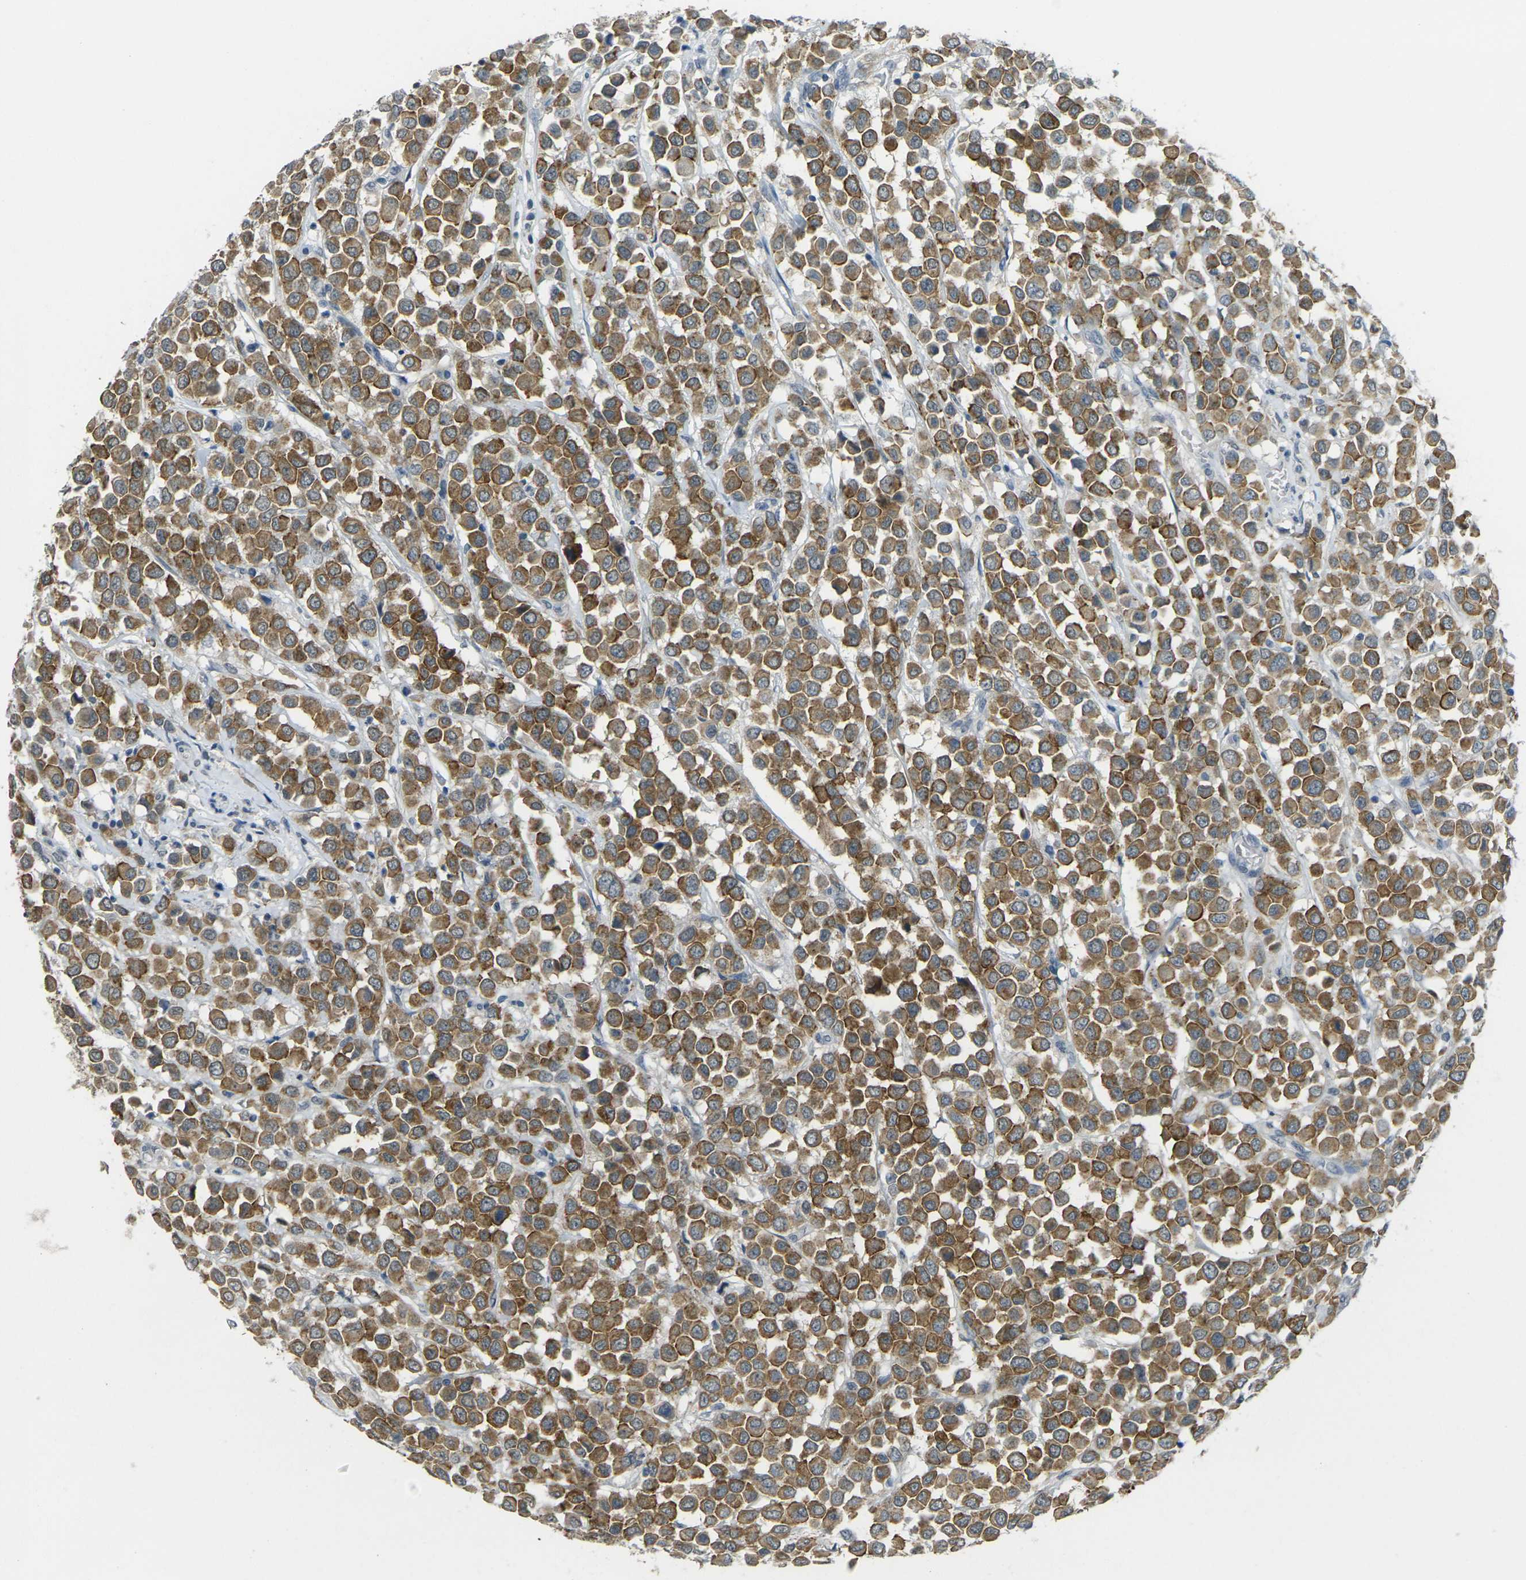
{"staining": {"intensity": "moderate", "quantity": ">75%", "location": "cytoplasmic/membranous"}, "tissue": "breast cancer", "cell_type": "Tumor cells", "image_type": "cancer", "snomed": [{"axis": "morphology", "description": "Duct carcinoma"}, {"axis": "topography", "description": "Breast"}], "caption": "This image exhibits immunohistochemistry (IHC) staining of breast cancer (invasive ductal carcinoma), with medium moderate cytoplasmic/membranous staining in approximately >75% of tumor cells.", "gene": "SPTBN2", "patient": {"sex": "female", "age": 61}}